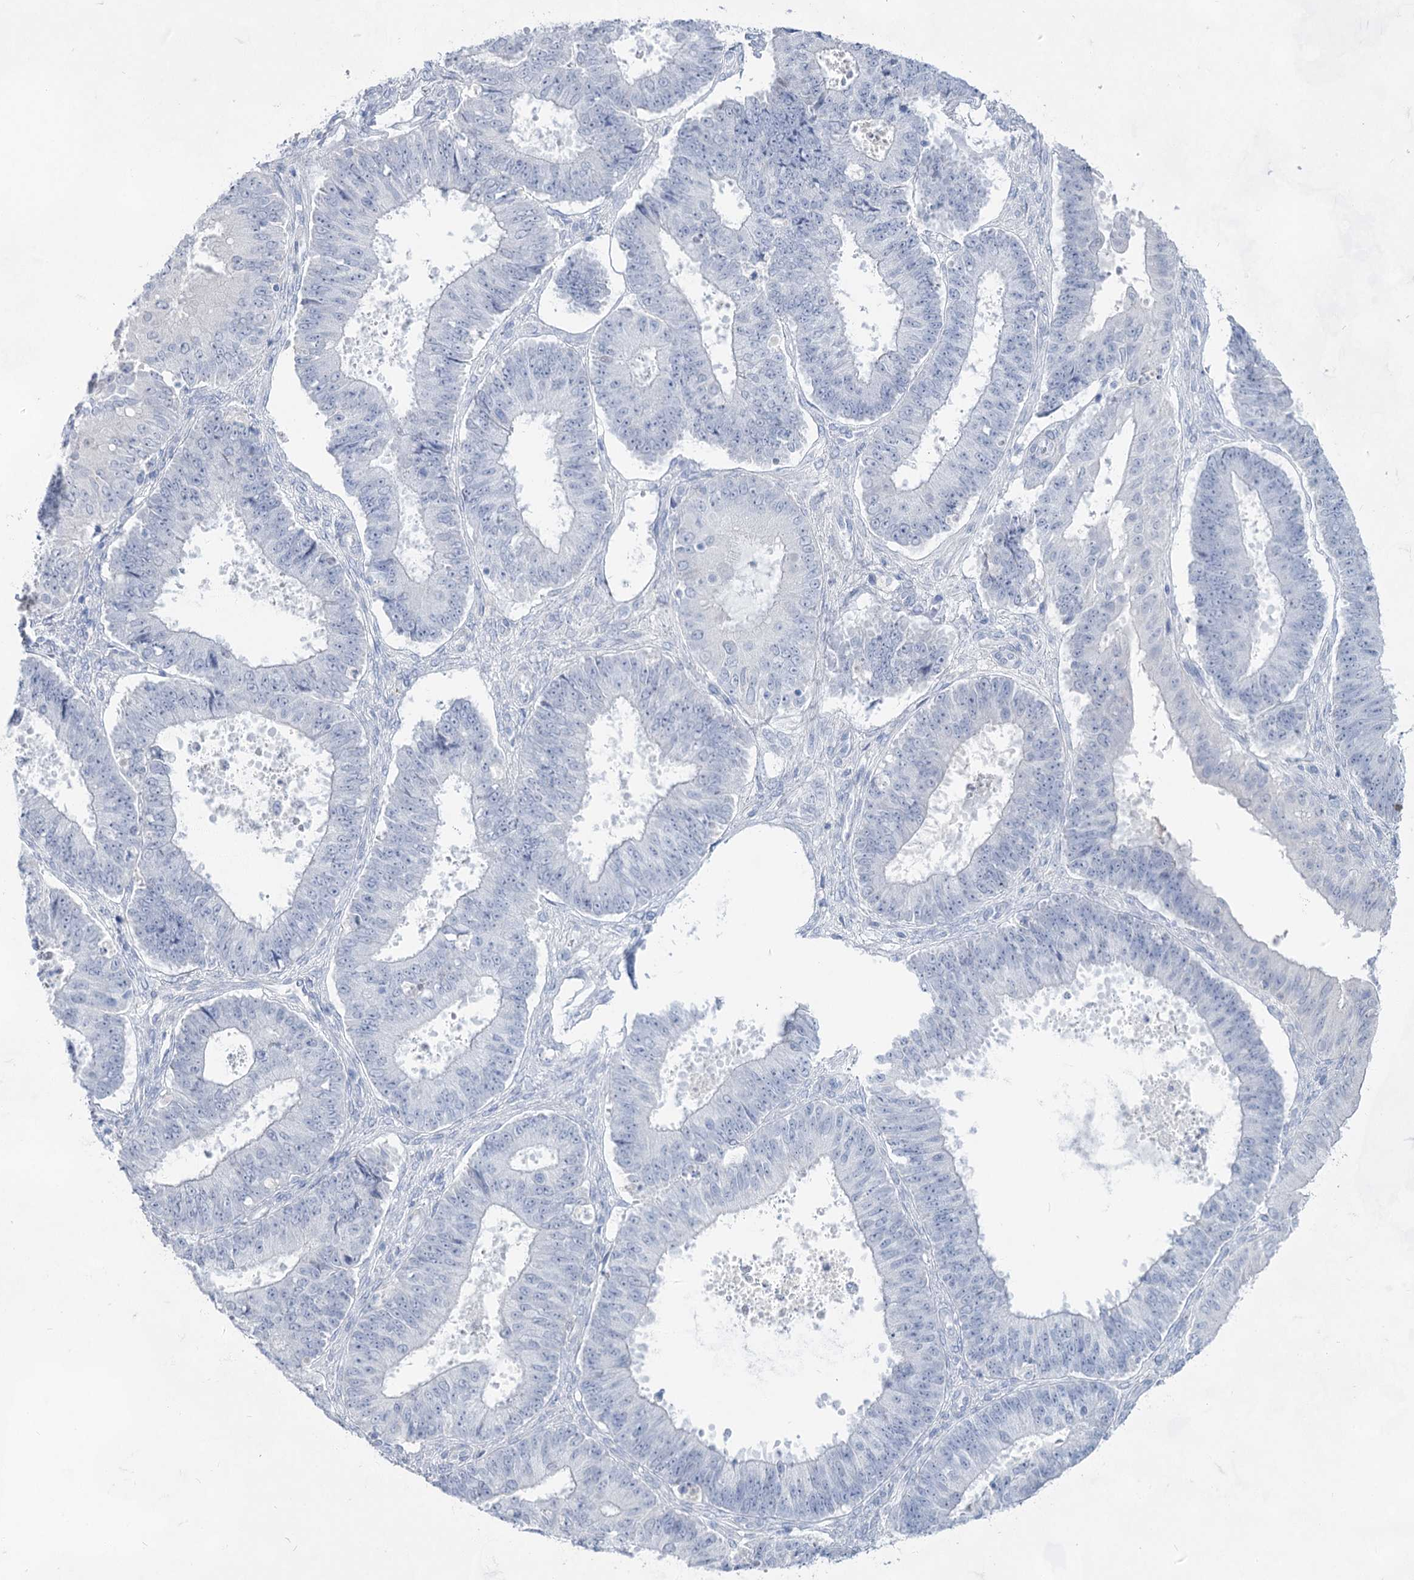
{"staining": {"intensity": "negative", "quantity": "none", "location": "none"}, "tissue": "ovarian cancer", "cell_type": "Tumor cells", "image_type": "cancer", "snomed": [{"axis": "morphology", "description": "Carcinoma, endometroid"}, {"axis": "topography", "description": "Appendix"}, {"axis": "topography", "description": "Ovary"}], "caption": "Immunohistochemical staining of human endometroid carcinoma (ovarian) shows no significant staining in tumor cells.", "gene": "ACRV1", "patient": {"sex": "female", "age": 42}}